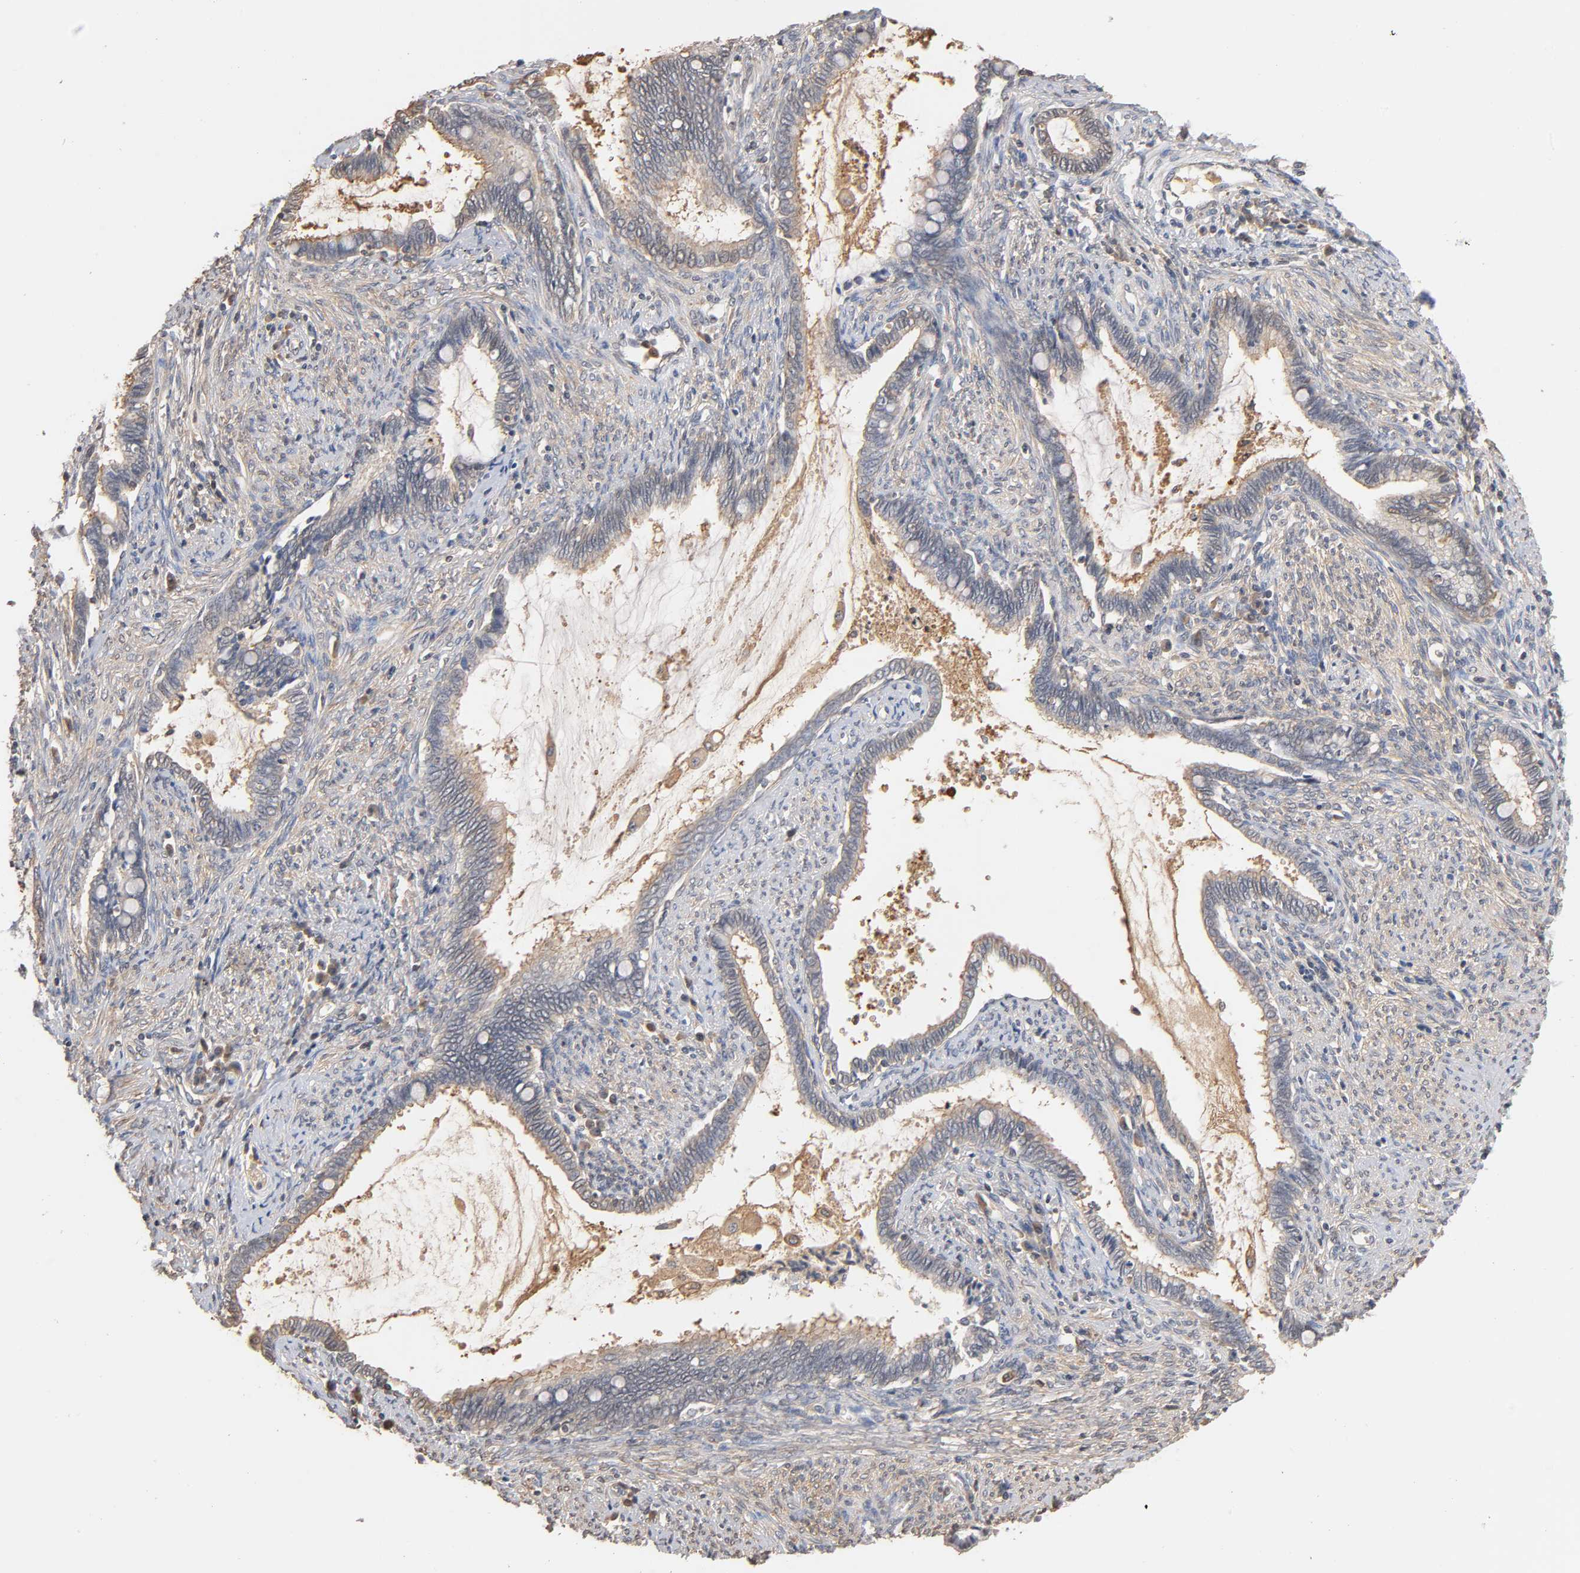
{"staining": {"intensity": "weak", "quantity": "25%-75%", "location": "cytoplasmic/membranous"}, "tissue": "cervical cancer", "cell_type": "Tumor cells", "image_type": "cancer", "snomed": [{"axis": "morphology", "description": "Adenocarcinoma, NOS"}, {"axis": "topography", "description": "Cervix"}], "caption": "IHC of human cervical adenocarcinoma reveals low levels of weak cytoplasmic/membranous staining in about 25%-75% of tumor cells. (IHC, brightfield microscopy, high magnification).", "gene": "ALDOA", "patient": {"sex": "female", "age": 44}}